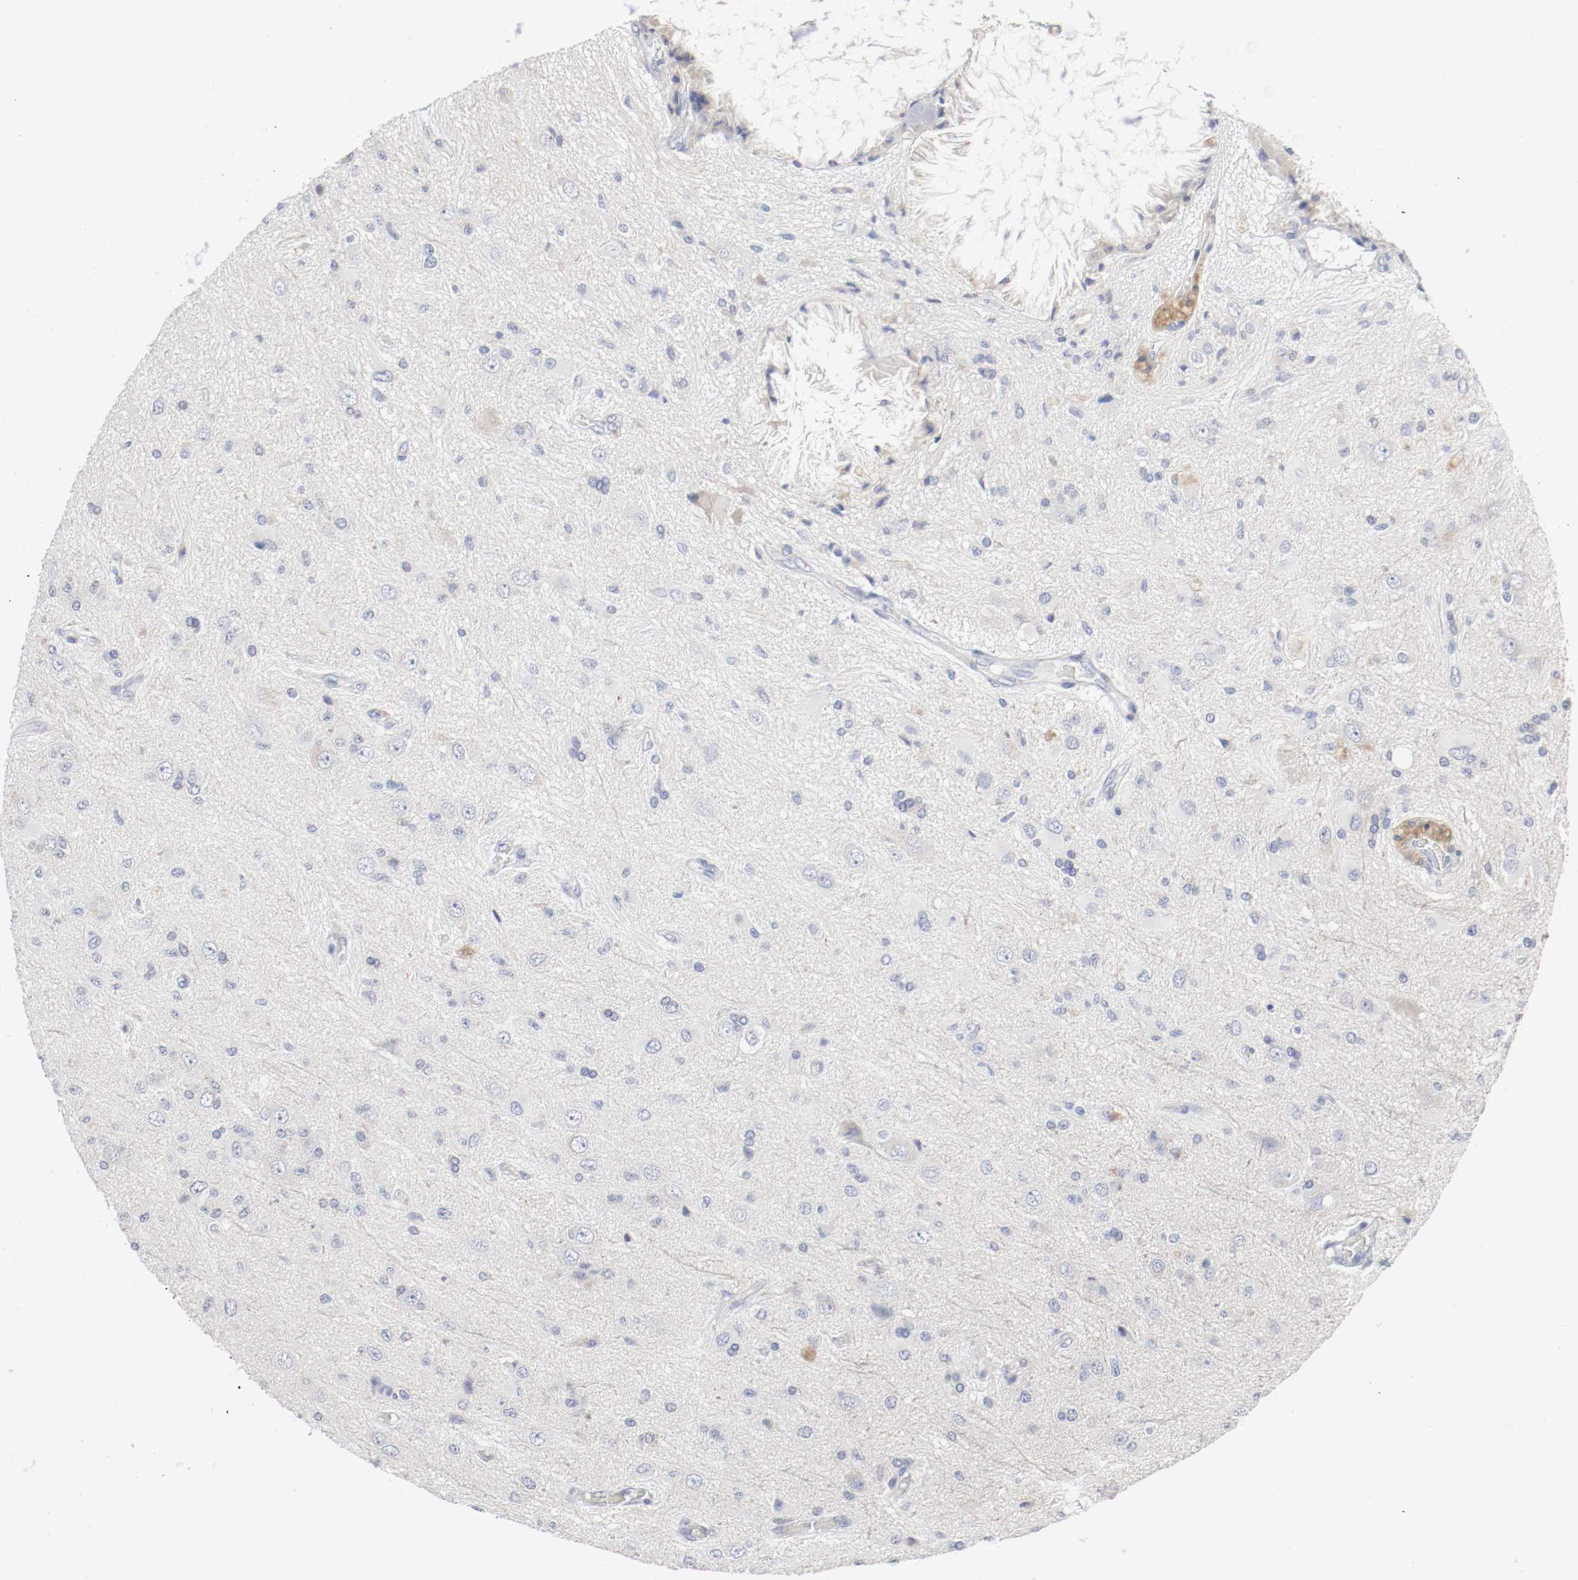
{"staining": {"intensity": "negative", "quantity": "none", "location": "none"}, "tissue": "glioma", "cell_type": "Tumor cells", "image_type": "cancer", "snomed": [{"axis": "morphology", "description": "Glioma, malignant, High grade"}, {"axis": "topography", "description": "Brain"}], "caption": "IHC of glioma shows no staining in tumor cells.", "gene": "FGFBP1", "patient": {"sex": "male", "age": 47}}